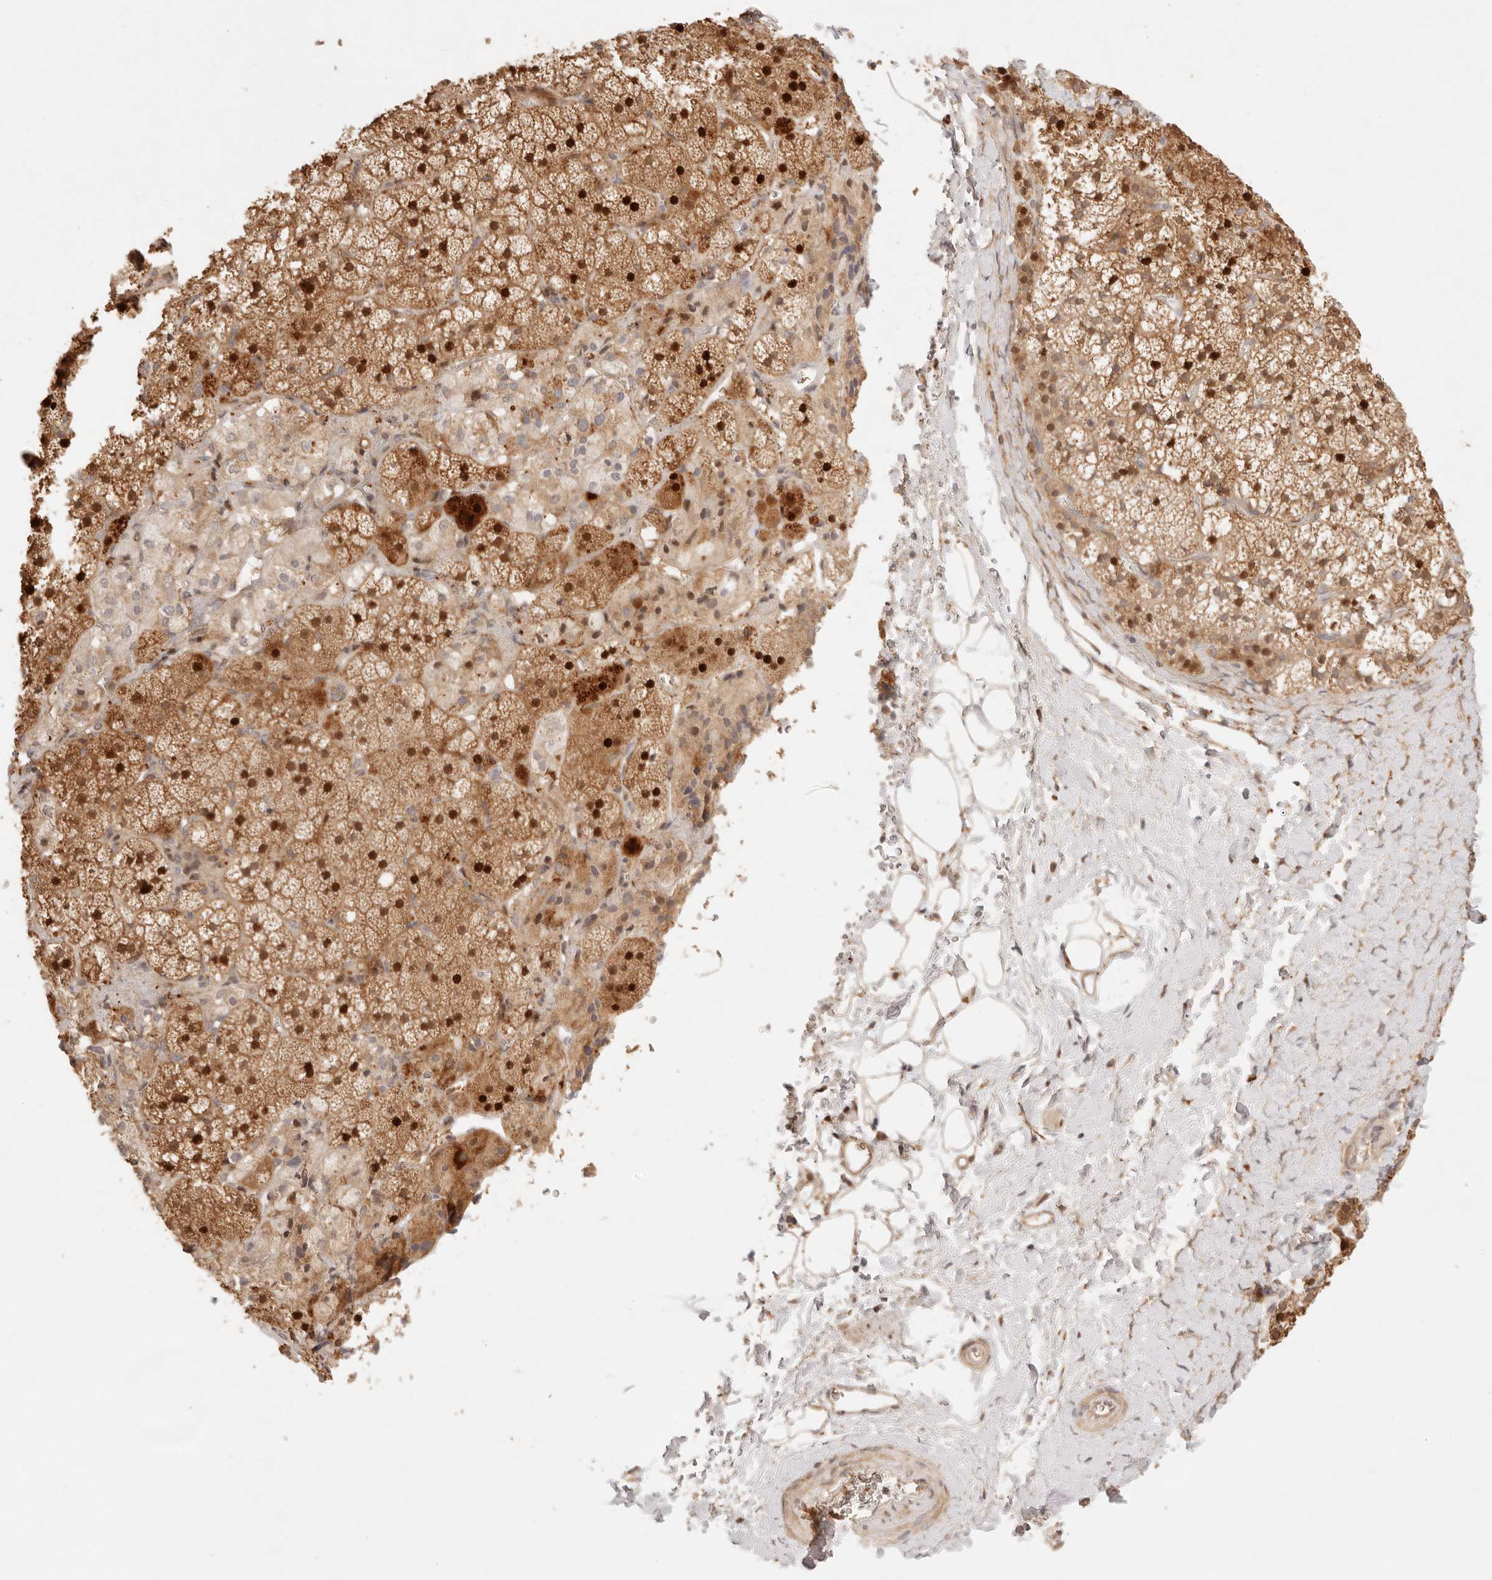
{"staining": {"intensity": "strong", "quantity": ">75%", "location": "cytoplasmic/membranous,nuclear"}, "tissue": "adrenal gland", "cell_type": "Glandular cells", "image_type": "normal", "snomed": [{"axis": "morphology", "description": "Normal tissue, NOS"}, {"axis": "topography", "description": "Adrenal gland"}], "caption": "Immunohistochemical staining of unremarkable human adrenal gland demonstrates high levels of strong cytoplasmic/membranous,nuclear staining in about >75% of glandular cells.", "gene": "PHLDA3", "patient": {"sex": "female", "age": 44}}